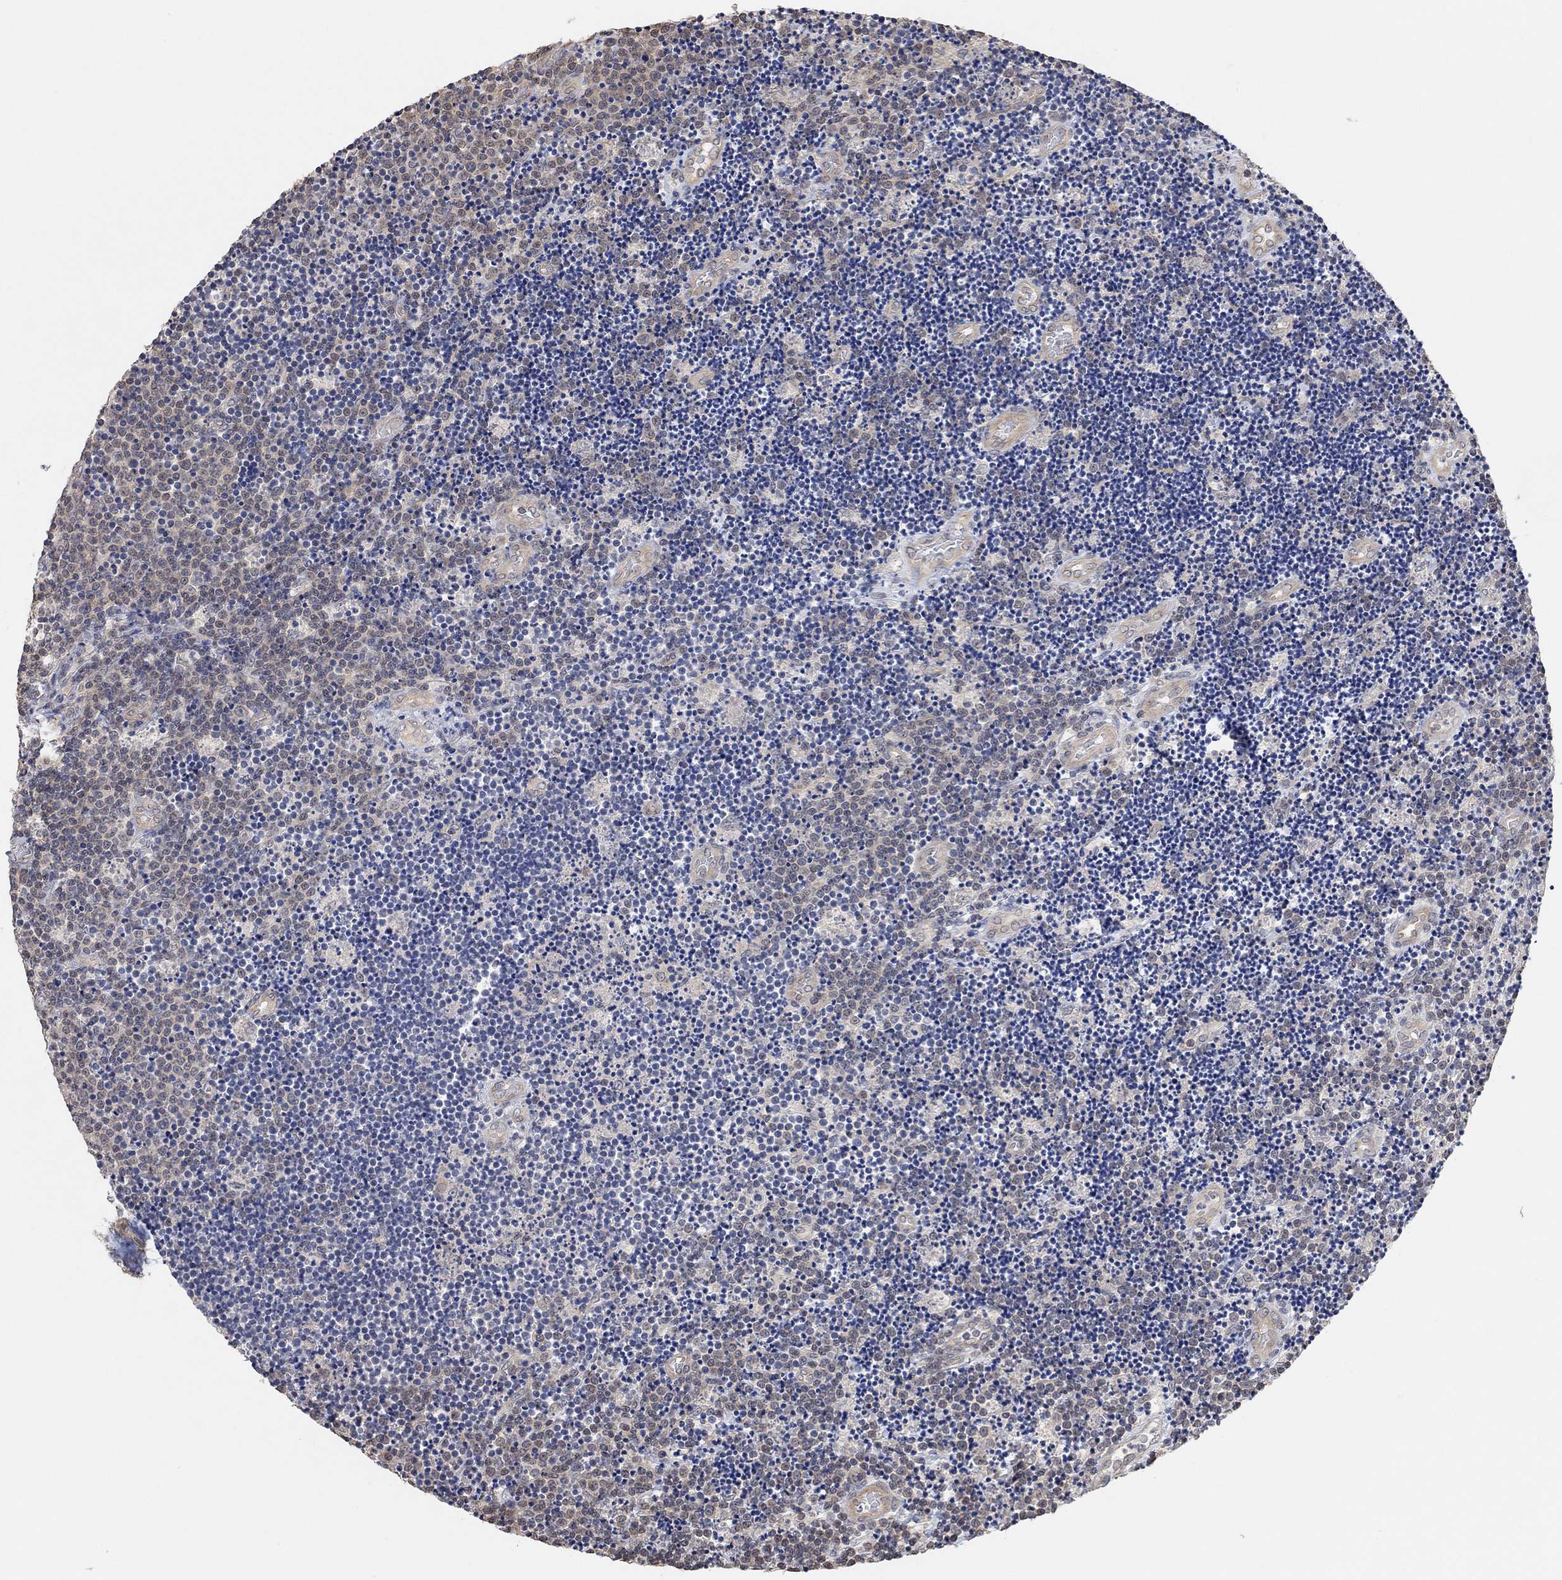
{"staining": {"intensity": "negative", "quantity": "none", "location": "none"}, "tissue": "lymphoma", "cell_type": "Tumor cells", "image_type": "cancer", "snomed": [{"axis": "morphology", "description": "Malignant lymphoma, non-Hodgkin's type, Low grade"}, {"axis": "topography", "description": "Brain"}], "caption": "Histopathology image shows no significant protein expression in tumor cells of low-grade malignant lymphoma, non-Hodgkin's type.", "gene": "UNC5B", "patient": {"sex": "female", "age": 66}}